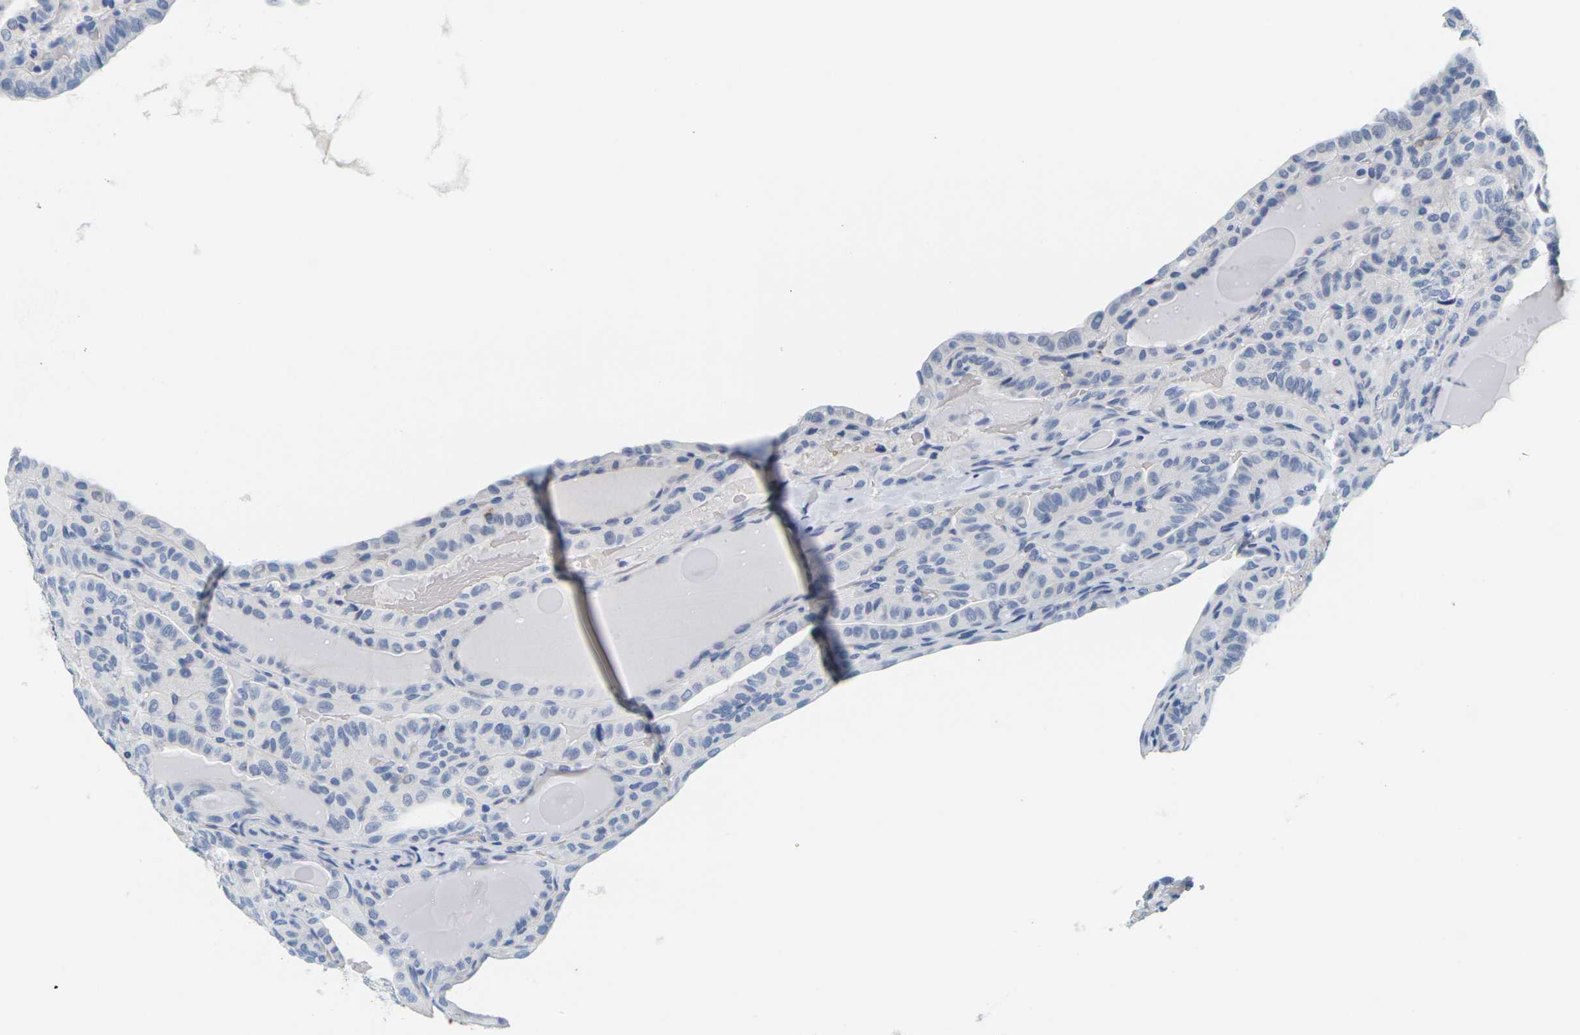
{"staining": {"intensity": "negative", "quantity": "none", "location": "none"}, "tissue": "thyroid cancer", "cell_type": "Tumor cells", "image_type": "cancer", "snomed": [{"axis": "morphology", "description": "Papillary adenocarcinoma, NOS"}, {"axis": "topography", "description": "Thyroid gland"}], "caption": "Immunohistochemical staining of thyroid papillary adenocarcinoma exhibits no significant expression in tumor cells.", "gene": "HLA-DOB", "patient": {"sex": "male", "age": 77}}